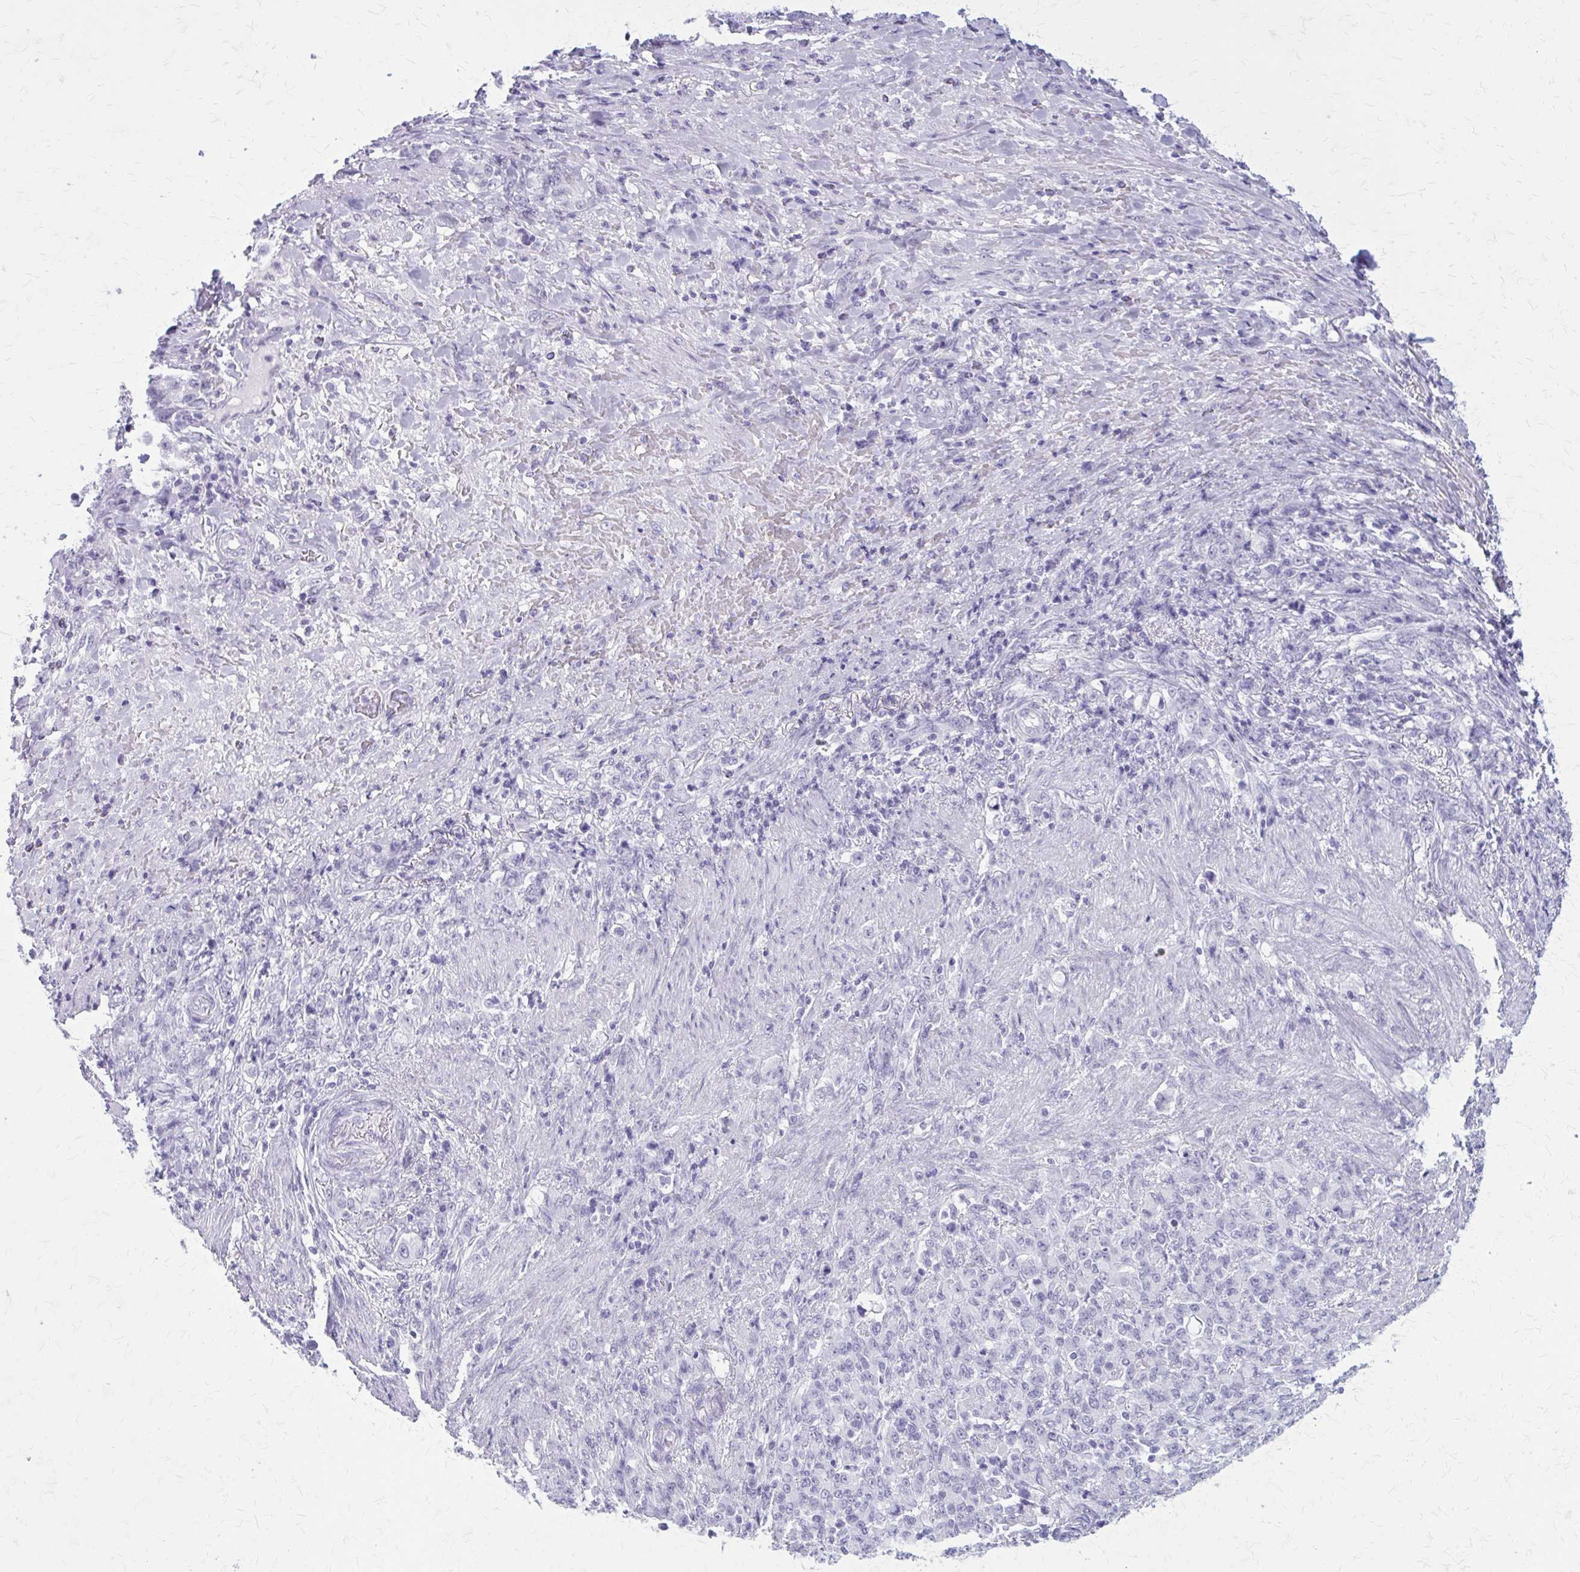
{"staining": {"intensity": "negative", "quantity": "none", "location": "none"}, "tissue": "stomach cancer", "cell_type": "Tumor cells", "image_type": "cancer", "snomed": [{"axis": "morphology", "description": "Adenocarcinoma, NOS"}, {"axis": "topography", "description": "Stomach"}], "caption": "There is no significant staining in tumor cells of adenocarcinoma (stomach). The staining was performed using DAB (3,3'-diaminobenzidine) to visualize the protein expression in brown, while the nuclei were stained in blue with hematoxylin (Magnification: 20x).", "gene": "GAD1", "patient": {"sex": "female", "age": 79}}